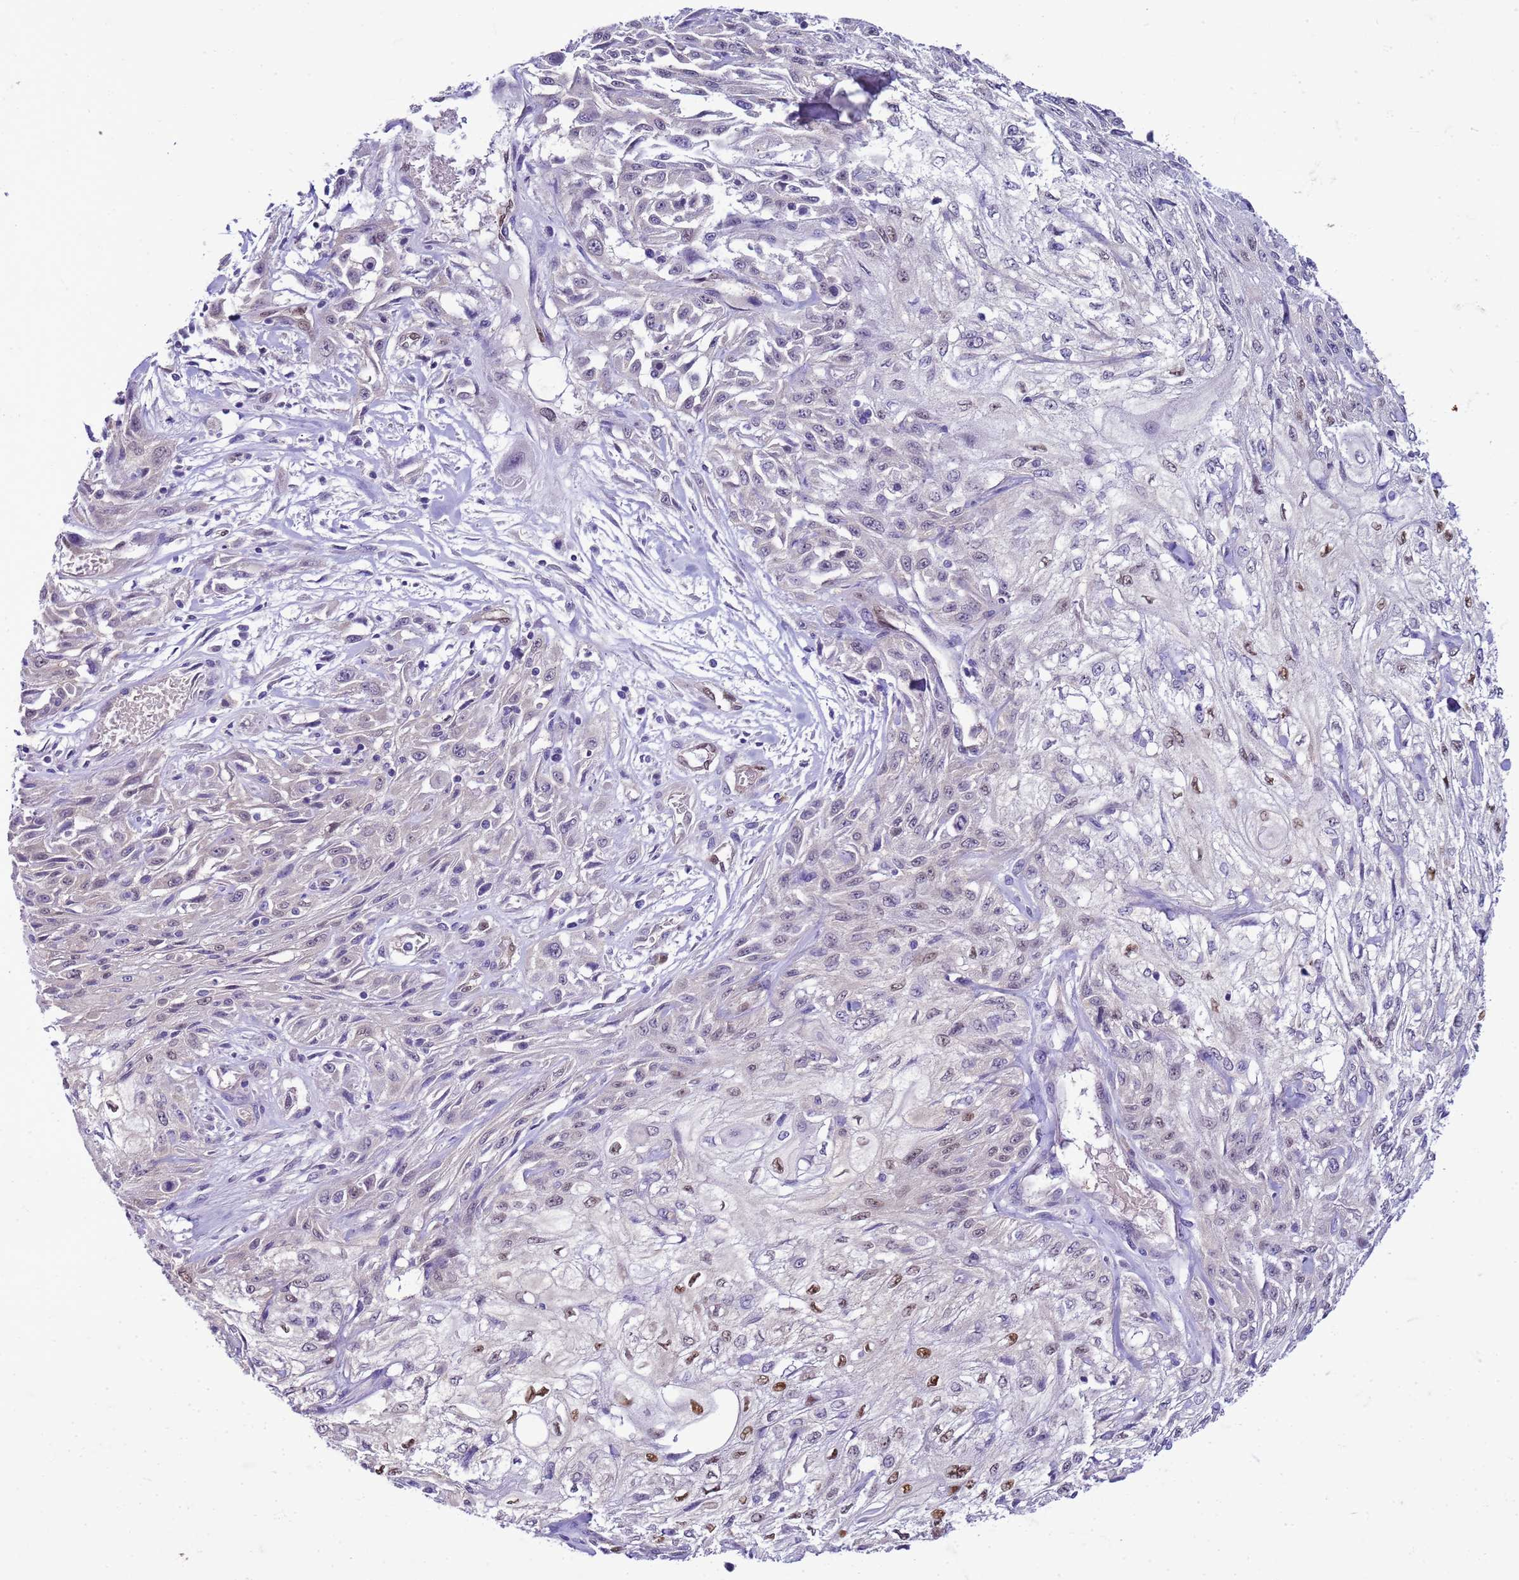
{"staining": {"intensity": "negative", "quantity": "none", "location": "none"}, "tissue": "skin cancer", "cell_type": "Tumor cells", "image_type": "cancer", "snomed": [{"axis": "morphology", "description": "Squamous cell carcinoma, NOS"}, {"axis": "morphology", "description": "Squamous cell carcinoma, metastatic, NOS"}, {"axis": "topography", "description": "Skin"}, {"axis": "topography", "description": "Lymph node"}], "caption": "Immunohistochemistry (IHC) of human skin cancer (metastatic squamous cell carcinoma) shows no staining in tumor cells.", "gene": "DDI2", "patient": {"sex": "male", "age": 75}}